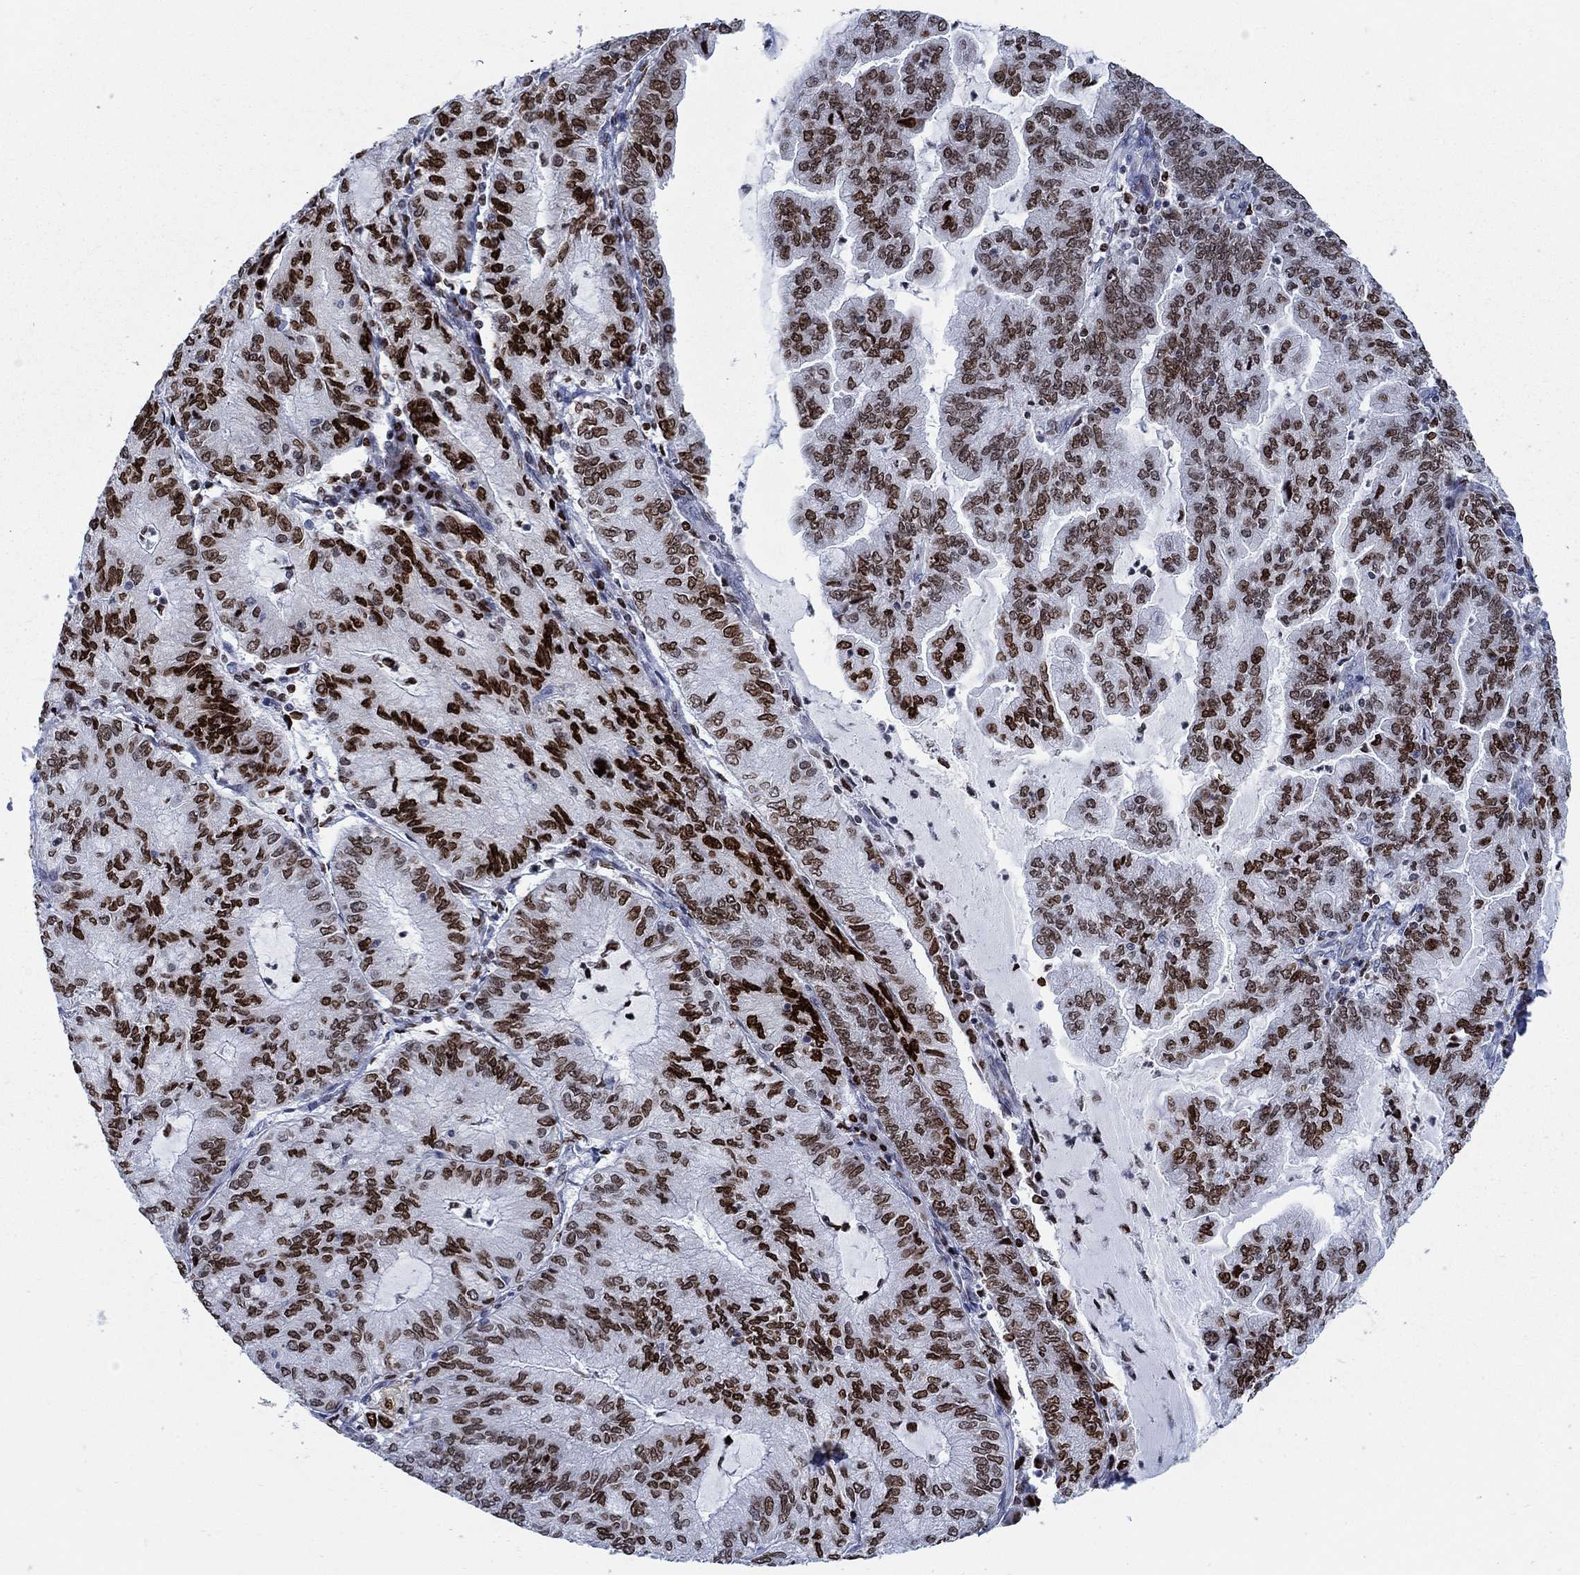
{"staining": {"intensity": "strong", "quantity": "25%-75%", "location": "nuclear"}, "tissue": "endometrial cancer", "cell_type": "Tumor cells", "image_type": "cancer", "snomed": [{"axis": "morphology", "description": "Adenocarcinoma, NOS"}, {"axis": "topography", "description": "Endometrium"}], "caption": "Immunohistochemistry staining of endometrial cancer (adenocarcinoma), which exhibits high levels of strong nuclear positivity in approximately 25%-75% of tumor cells indicating strong nuclear protein positivity. The staining was performed using DAB (3,3'-diaminobenzidine) (brown) for protein detection and nuclei were counterstained in hematoxylin (blue).", "gene": "HMGA1", "patient": {"sex": "female", "age": 82}}